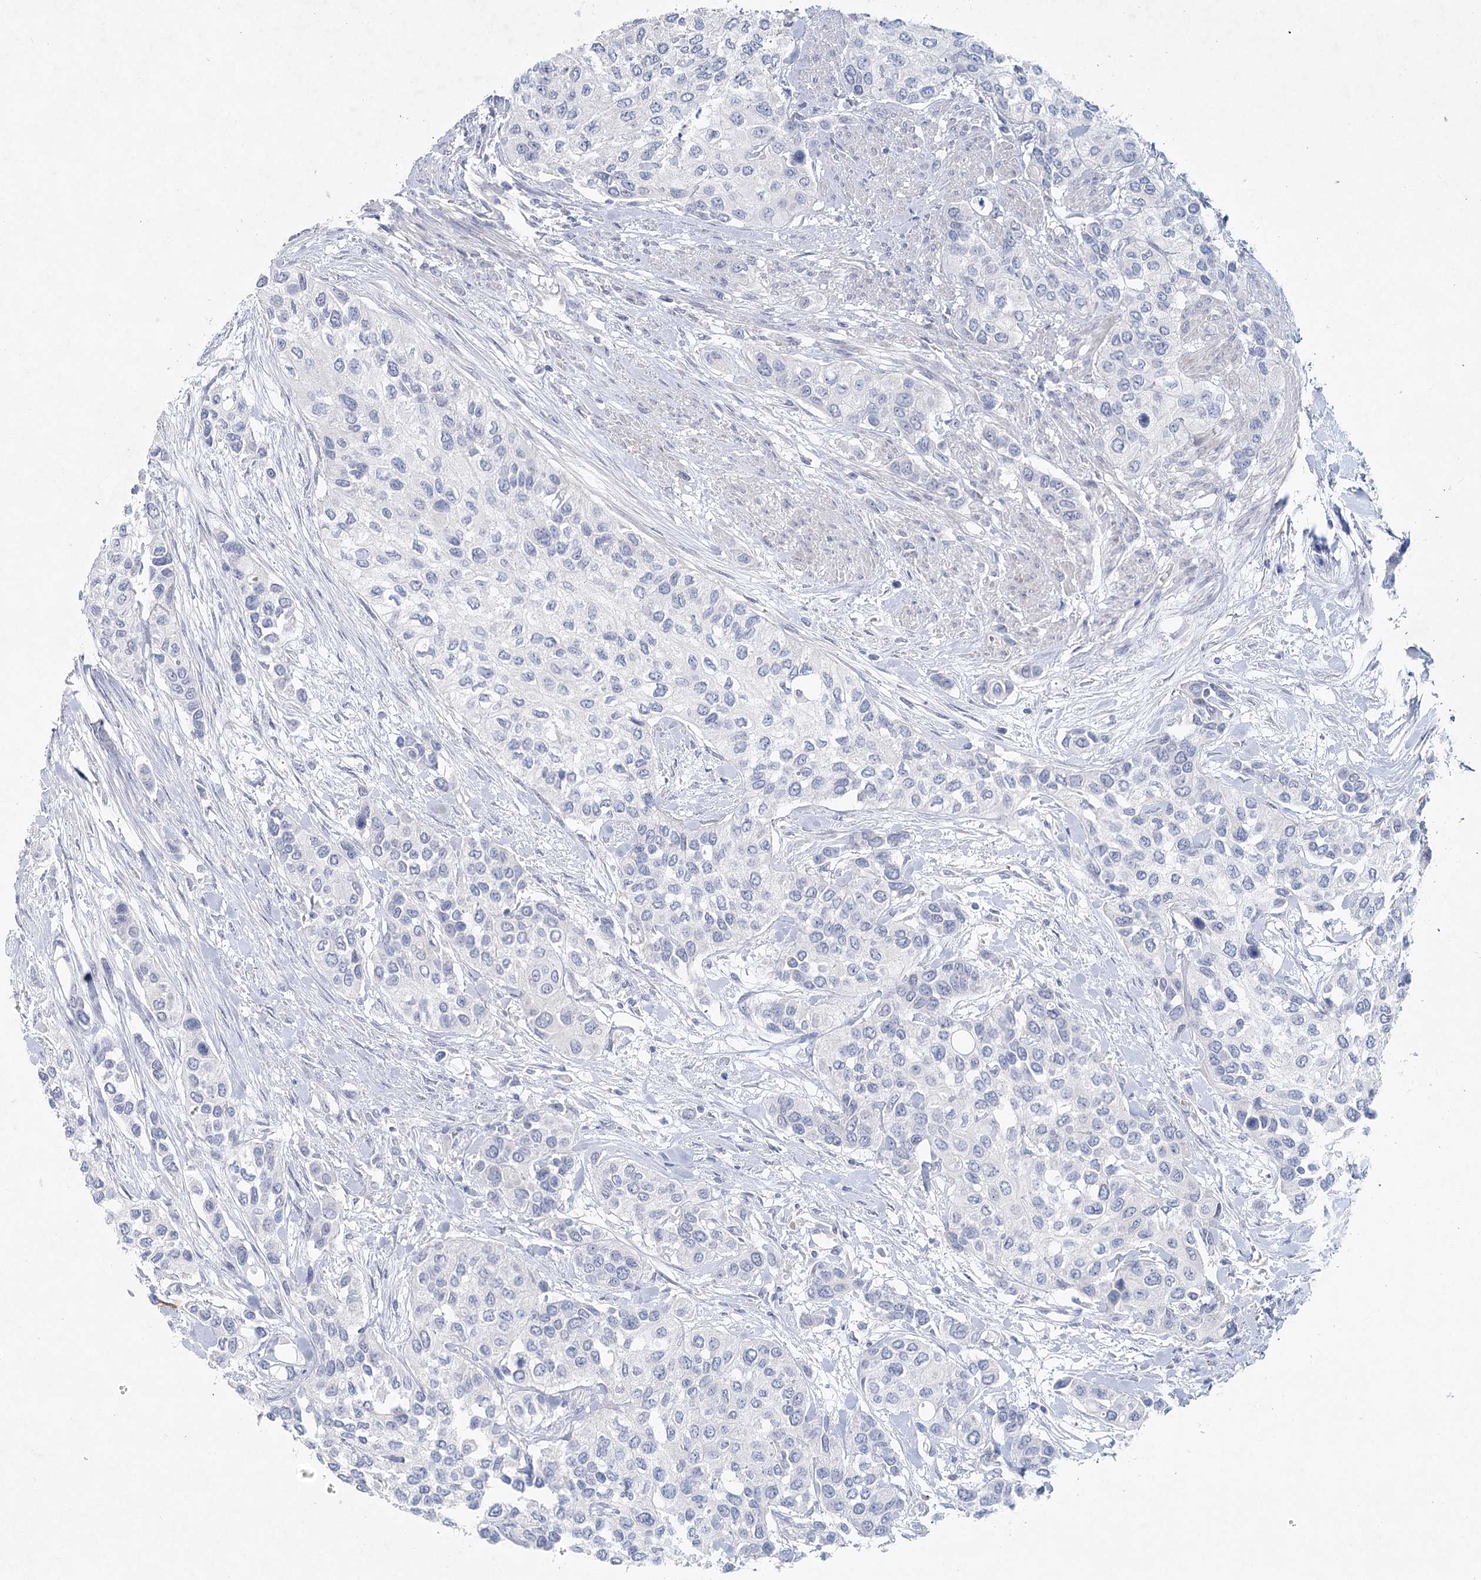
{"staining": {"intensity": "negative", "quantity": "none", "location": "none"}, "tissue": "urothelial cancer", "cell_type": "Tumor cells", "image_type": "cancer", "snomed": [{"axis": "morphology", "description": "Normal tissue, NOS"}, {"axis": "morphology", "description": "Urothelial carcinoma, High grade"}, {"axis": "topography", "description": "Vascular tissue"}, {"axis": "topography", "description": "Urinary bladder"}], "caption": "Immunohistochemistry (IHC) of urothelial carcinoma (high-grade) reveals no expression in tumor cells.", "gene": "MAP3K13", "patient": {"sex": "female", "age": 56}}